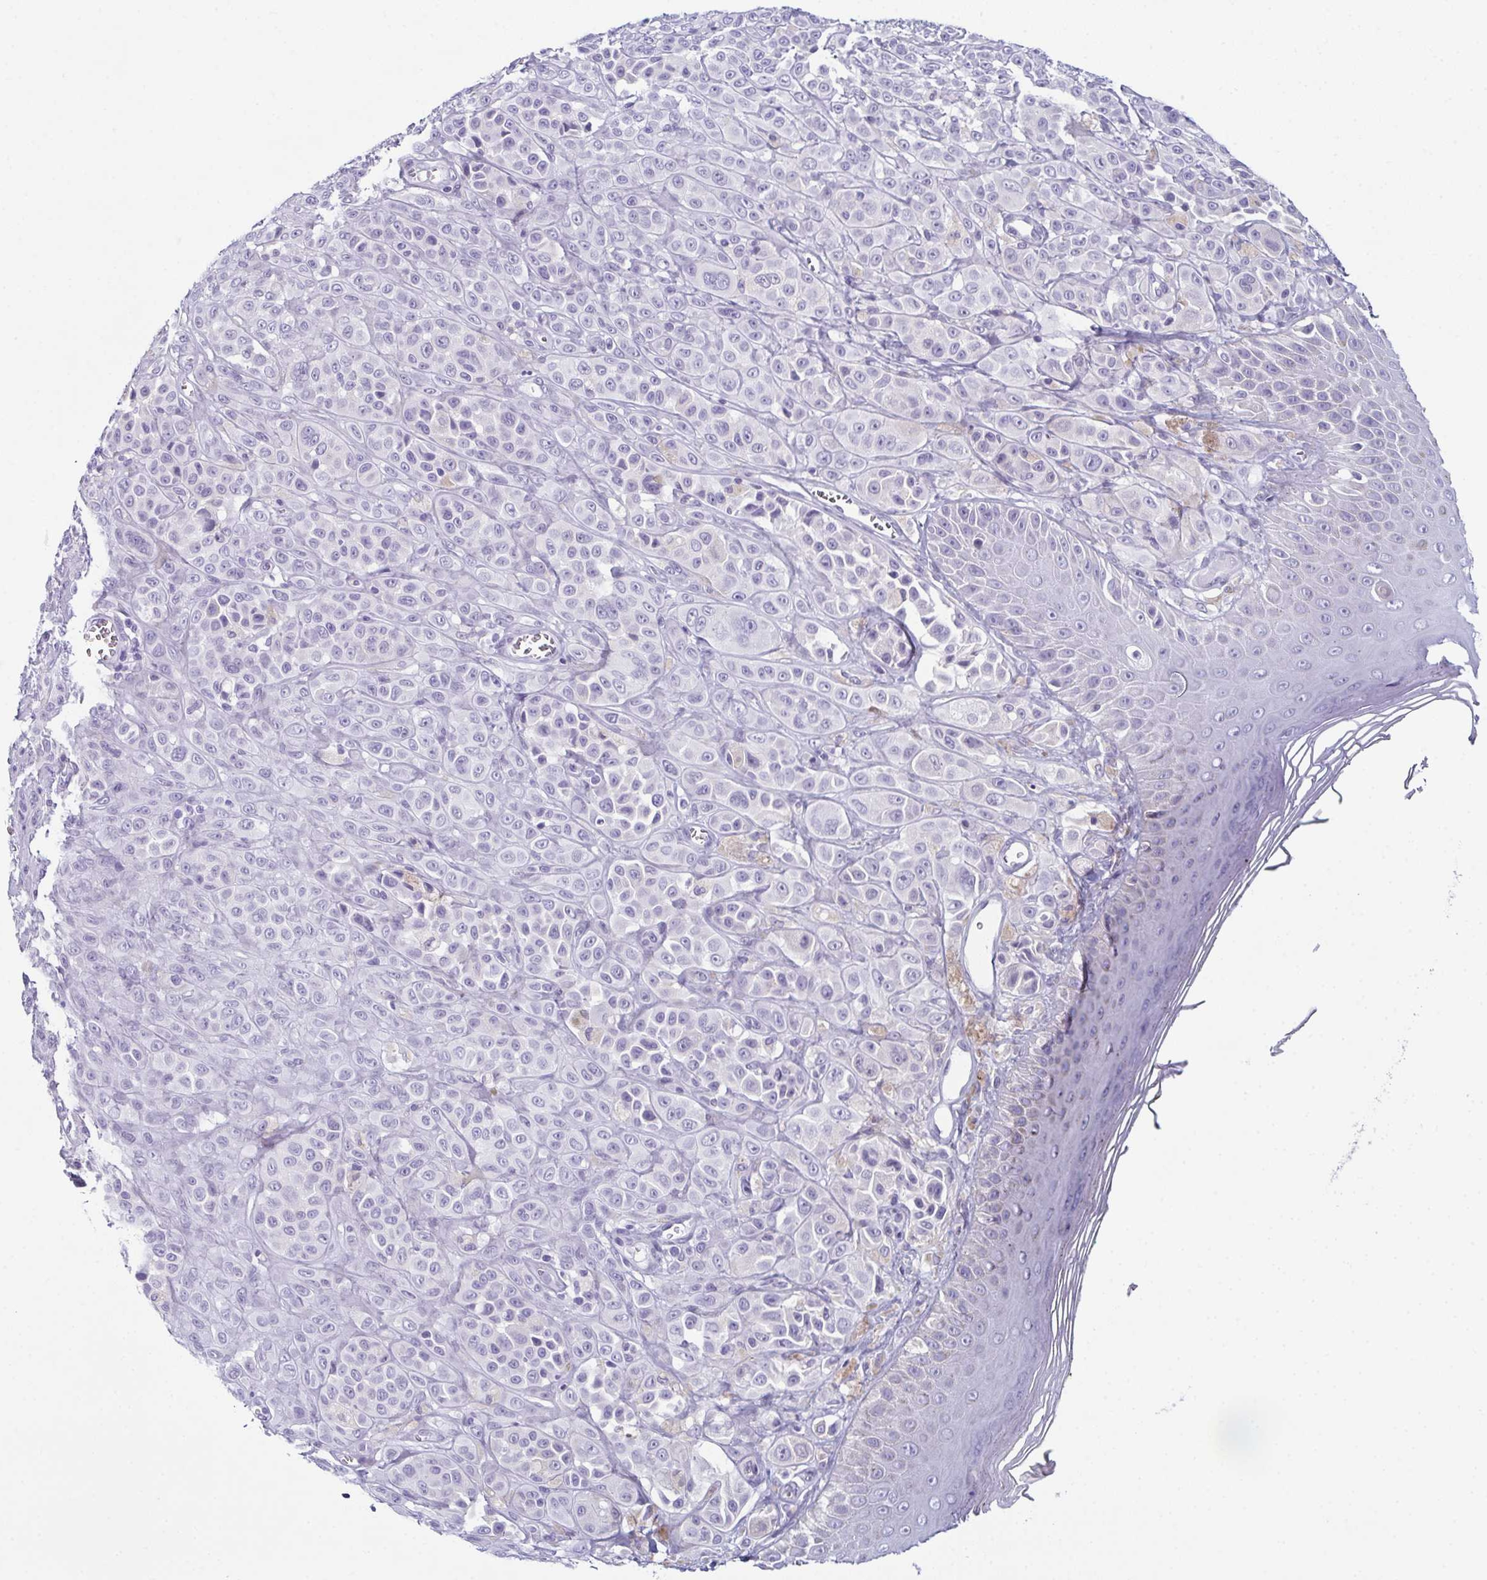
{"staining": {"intensity": "negative", "quantity": "none", "location": "none"}, "tissue": "melanoma", "cell_type": "Tumor cells", "image_type": "cancer", "snomed": [{"axis": "morphology", "description": "Malignant melanoma, NOS"}, {"axis": "topography", "description": "Skin"}], "caption": "High power microscopy micrograph of an IHC histopathology image of malignant melanoma, revealing no significant expression in tumor cells.", "gene": "ENKUR", "patient": {"sex": "male", "age": 67}}